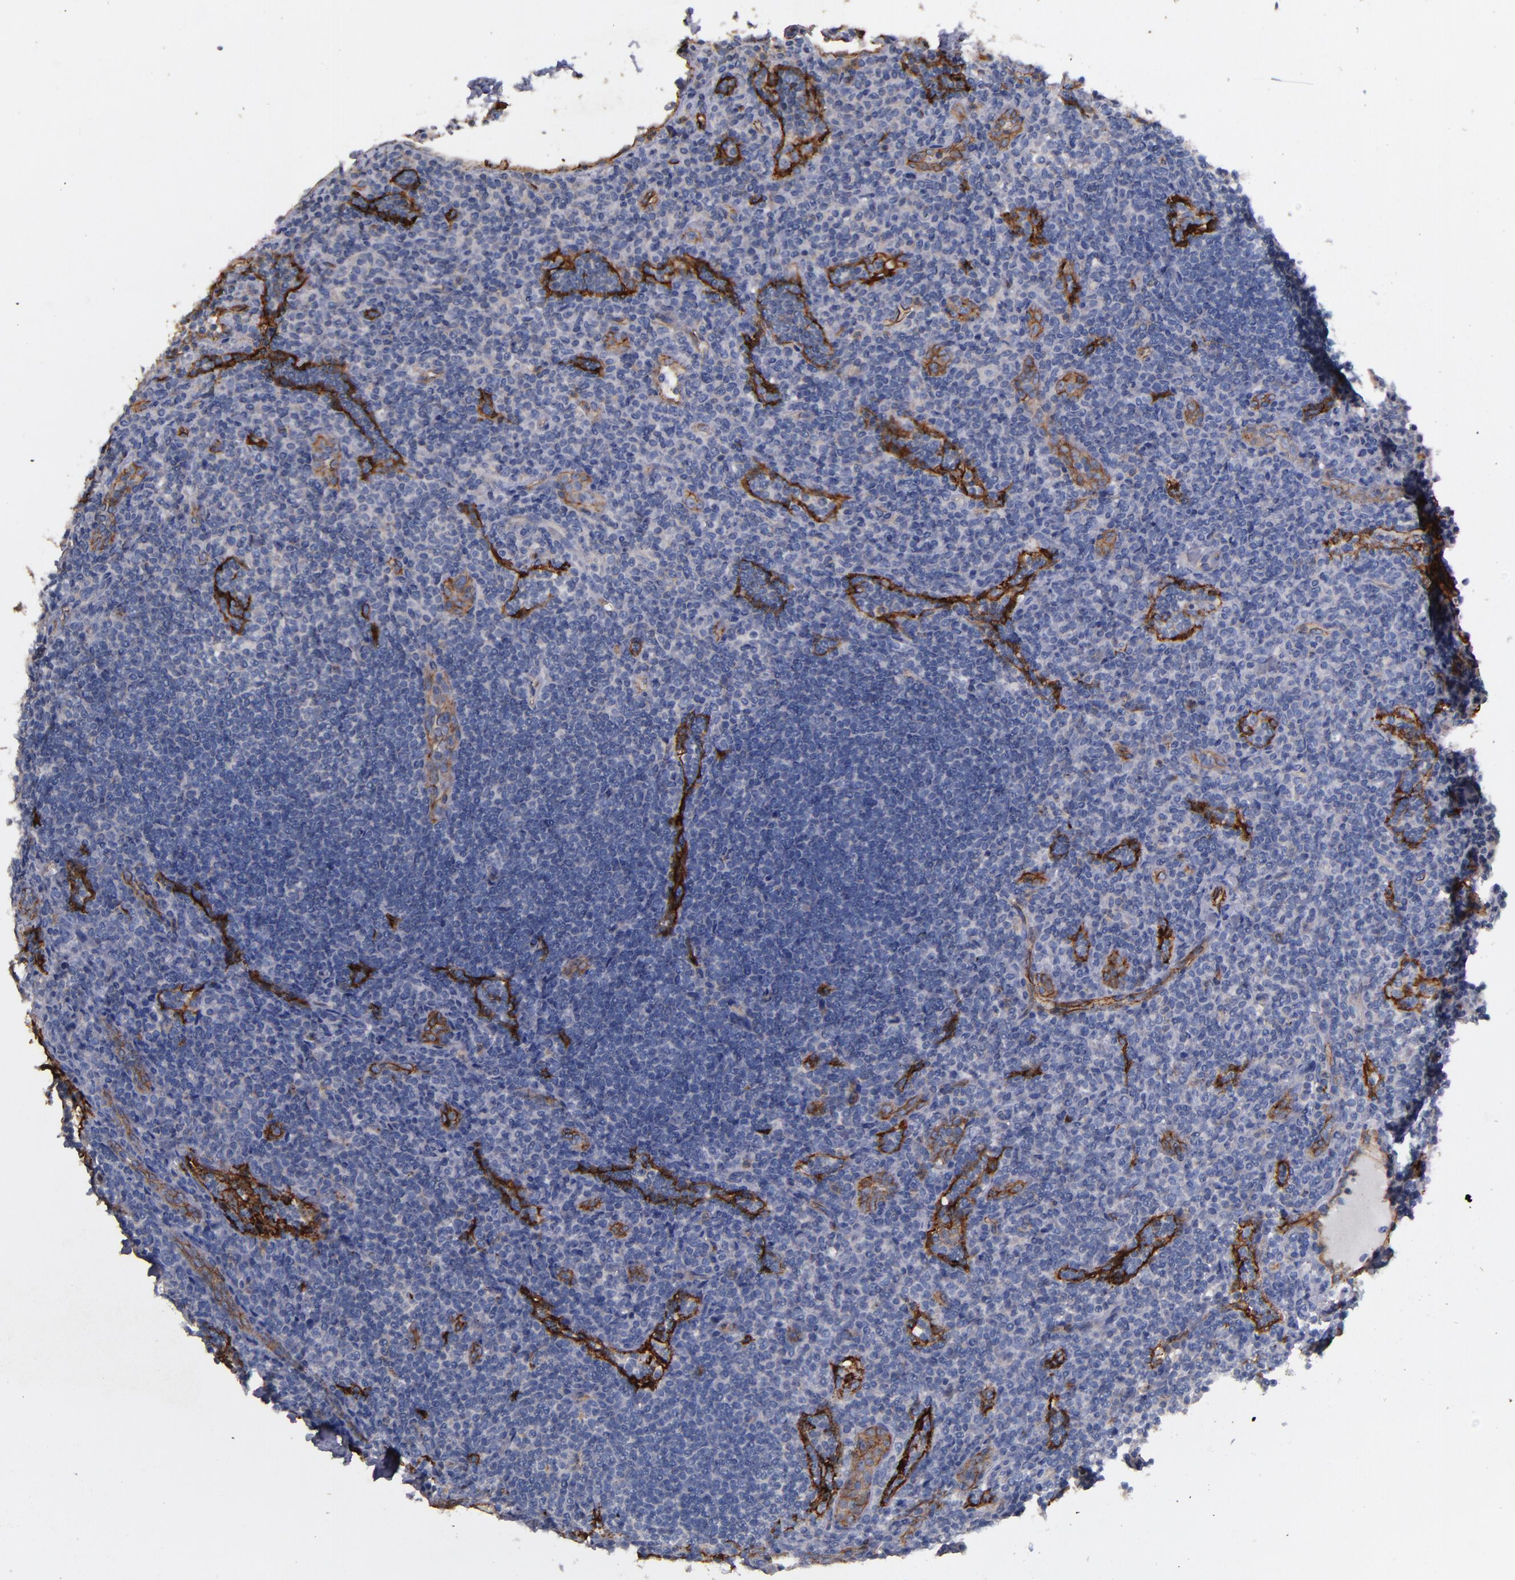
{"staining": {"intensity": "negative", "quantity": "none", "location": "none"}, "tissue": "lymphoma", "cell_type": "Tumor cells", "image_type": "cancer", "snomed": [{"axis": "morphology", "description": "Malignant lymphoma, non-Hodgkin's type, Low grade"}, {"axis": "topography", "description": "Lymph node"}], "caption": "High power microscopy histopathology image of an IHC photomicrograph of lymphoma, revealing no significant staining in tumor cells.", "gene": "CLDN5", "patient": {"sex": "female", "age": 76}}